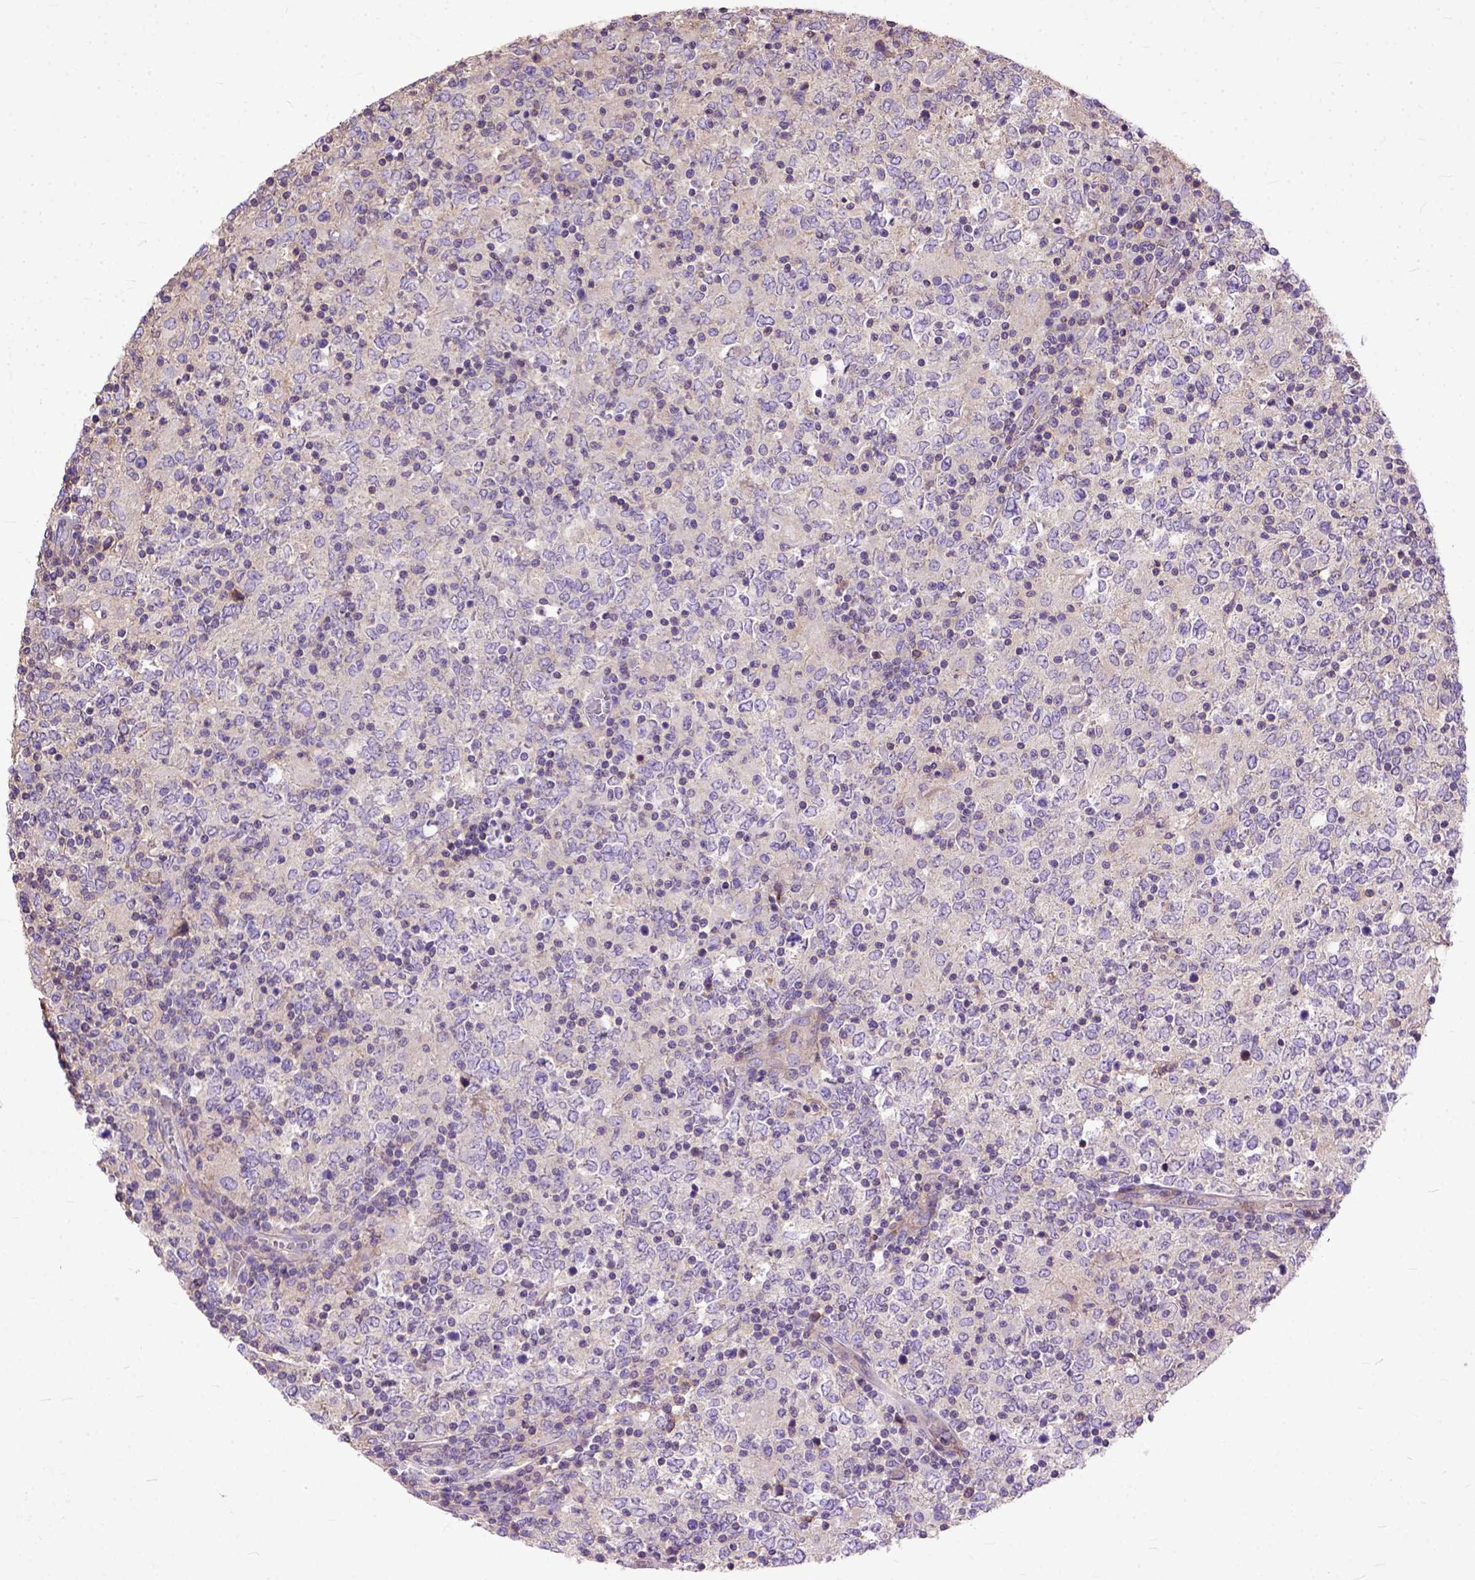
{"staining": {"intensity": "weak", "quantity": "<25%", "location": "cytoplasmic/membranous"}, "tissue": "lymphoma", "cell_type": "Tumor cells", "image_type": "cancer", "snomed": [{"axis": "morphology", "description": "Malignant lymphoma, non-Hodgkin's type, High grade"}, {"axis": "topography", "description": "Lymph node"}], "caption": "Human malignant lymphoma, non-Hodgkin's type (high-grade) stained for a protein using IHC demonstrates no staining in tumor cells.", "gene": "NAMPT", "patient": {"sex": "female", "age": 84}}